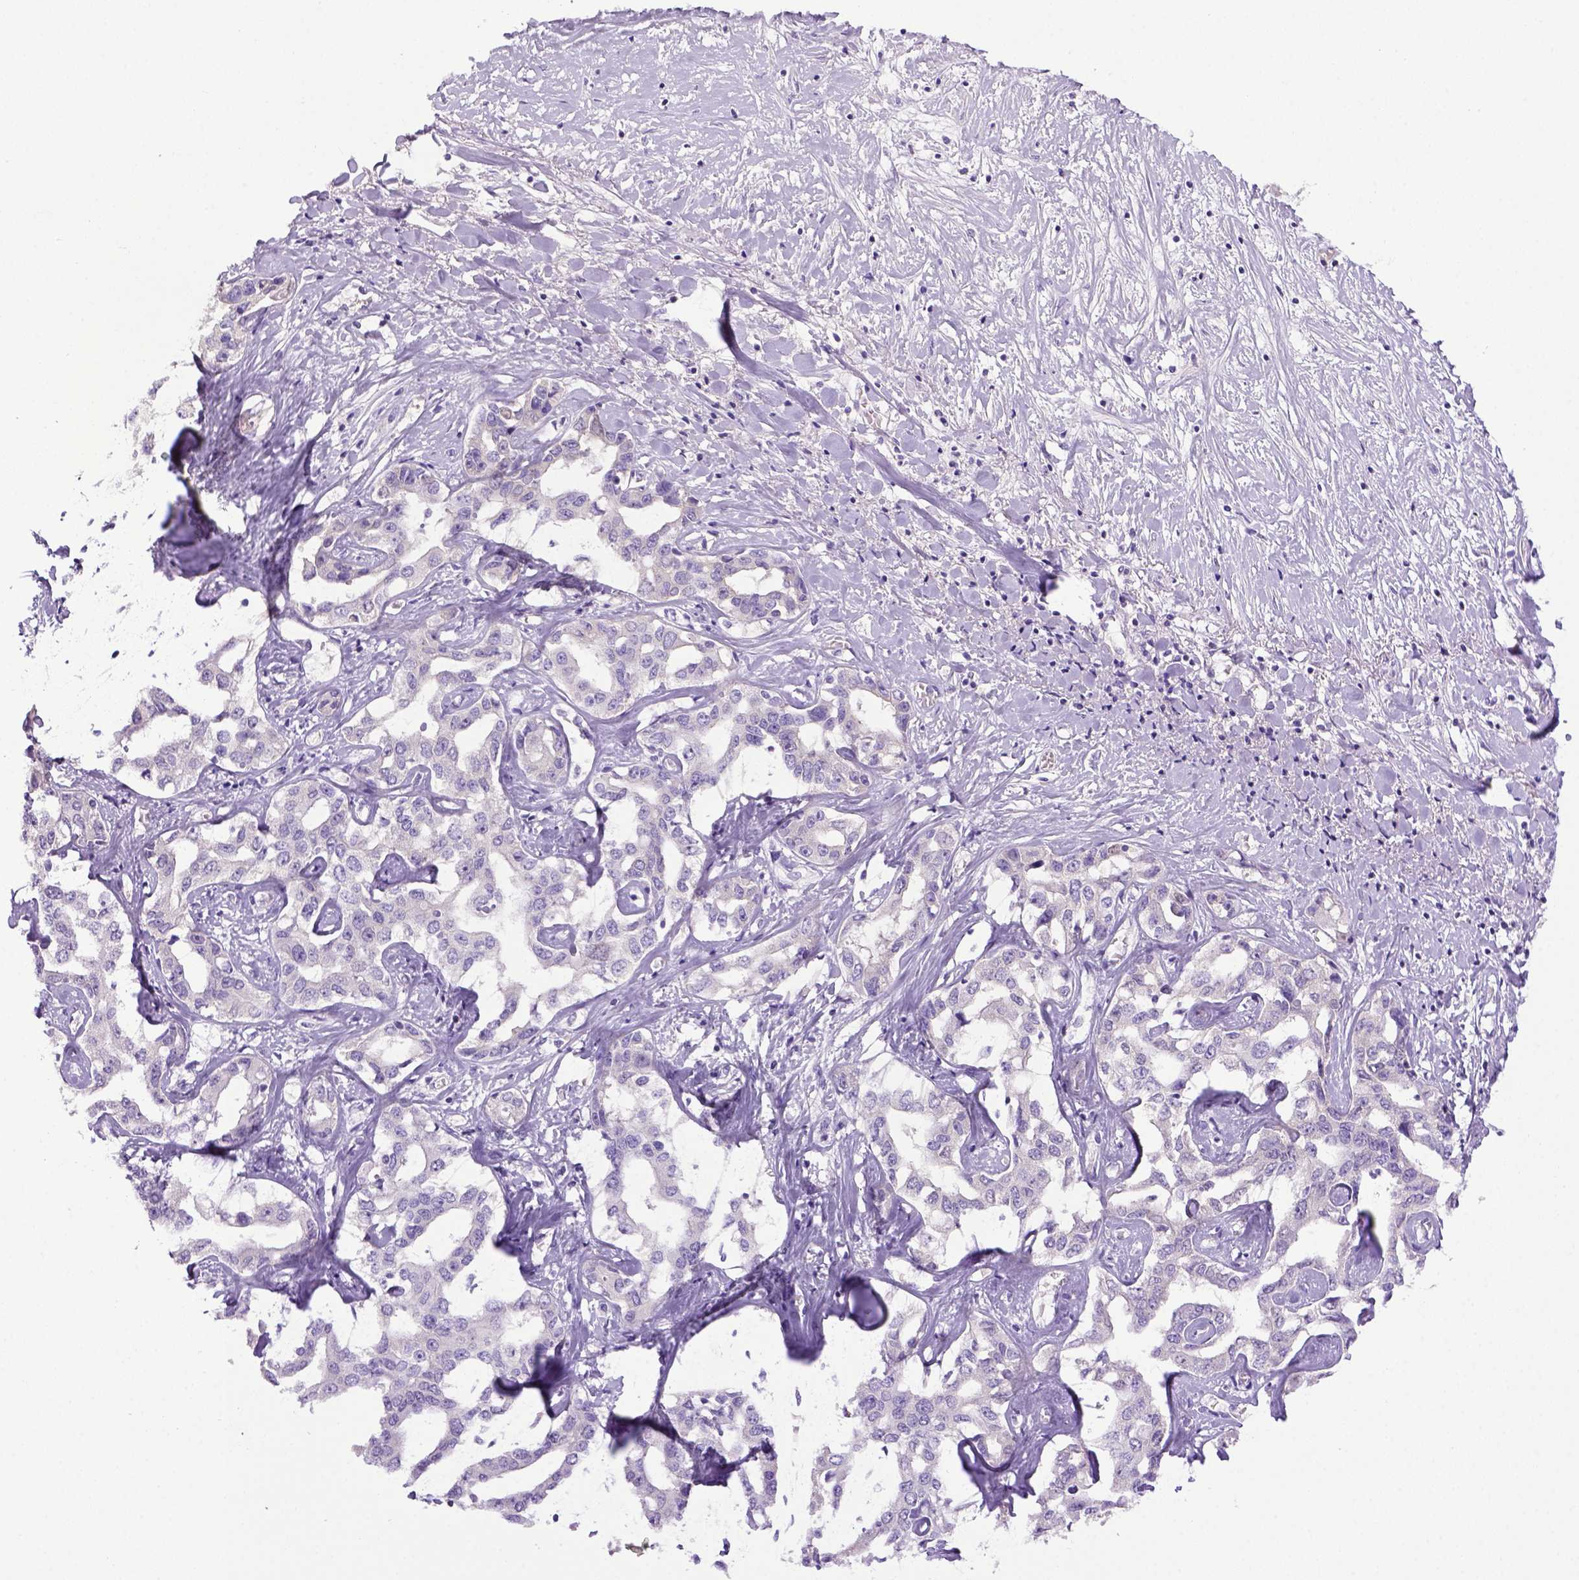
{"staining": {"intensity": "negative", "quantity": "none", "location": "none"}, "tissue": "liver cancer", "cell_type": "Tumor cells", "image_type": "cancer", "snomed": [{"axis": "morphology", "description": "Cholangiocarcinoma"}, {"axis": "topography", "description": "Liver"}], "caption": "Immunohistochemical staining of human cholangiocarcinoma (liver) reveals no significant staining in tumor cells. (Stains: DAB (3,3'-diaminobenzidine) immunohistochemistry with hematoxylin counter stain, Microscopy: brightfield microscopy at high magnification).", "gene": "ITIH4", "patient": {"sex": "male", "age": 59}}